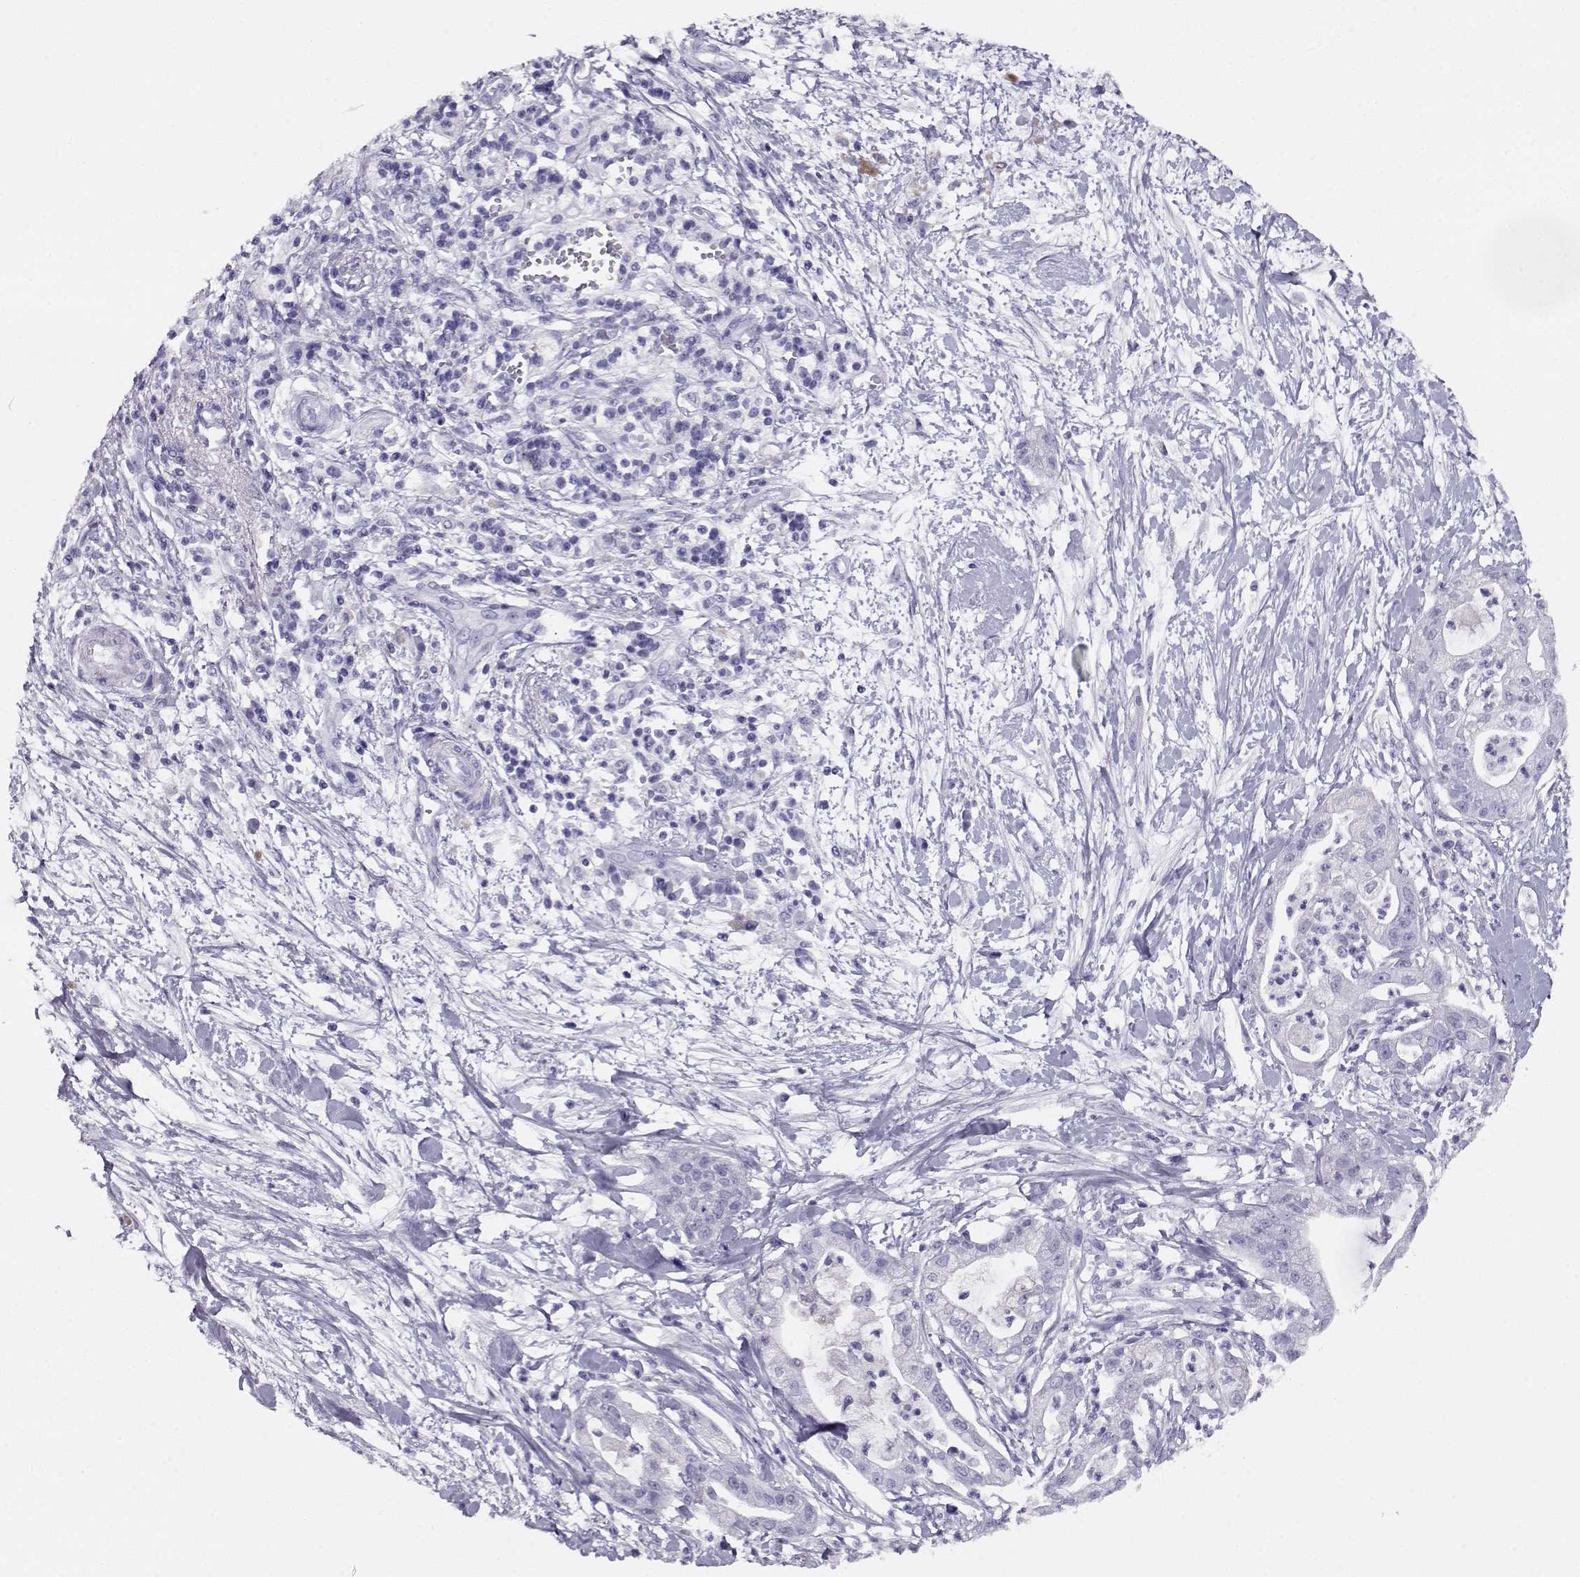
{"staining": {"intensity": "negative", "quantity": "none", "location": "none"}, "tissue": "pancreatic cancer", "cell_type": "Tumor cells", "image_type": "cancer", "snomed": [{"axis": "morphology", "description": "Normal tissue, NOS"}, {"axis": "morphology", "description": "Adenocarcinoma, NOS"}, {"axis": "topography", "description": "Lymph node"}, {"axis": "topography", "description": "Pancreas"}], "caption": "DAB (3,3'-diaminobenzidine) immunohistochemical staining of human pancreatic cancer (adenocarcinoma) shows no significant expression in tumor cells.", "gene": "CRX", "patient": {"sex": "female", "age": 58}}